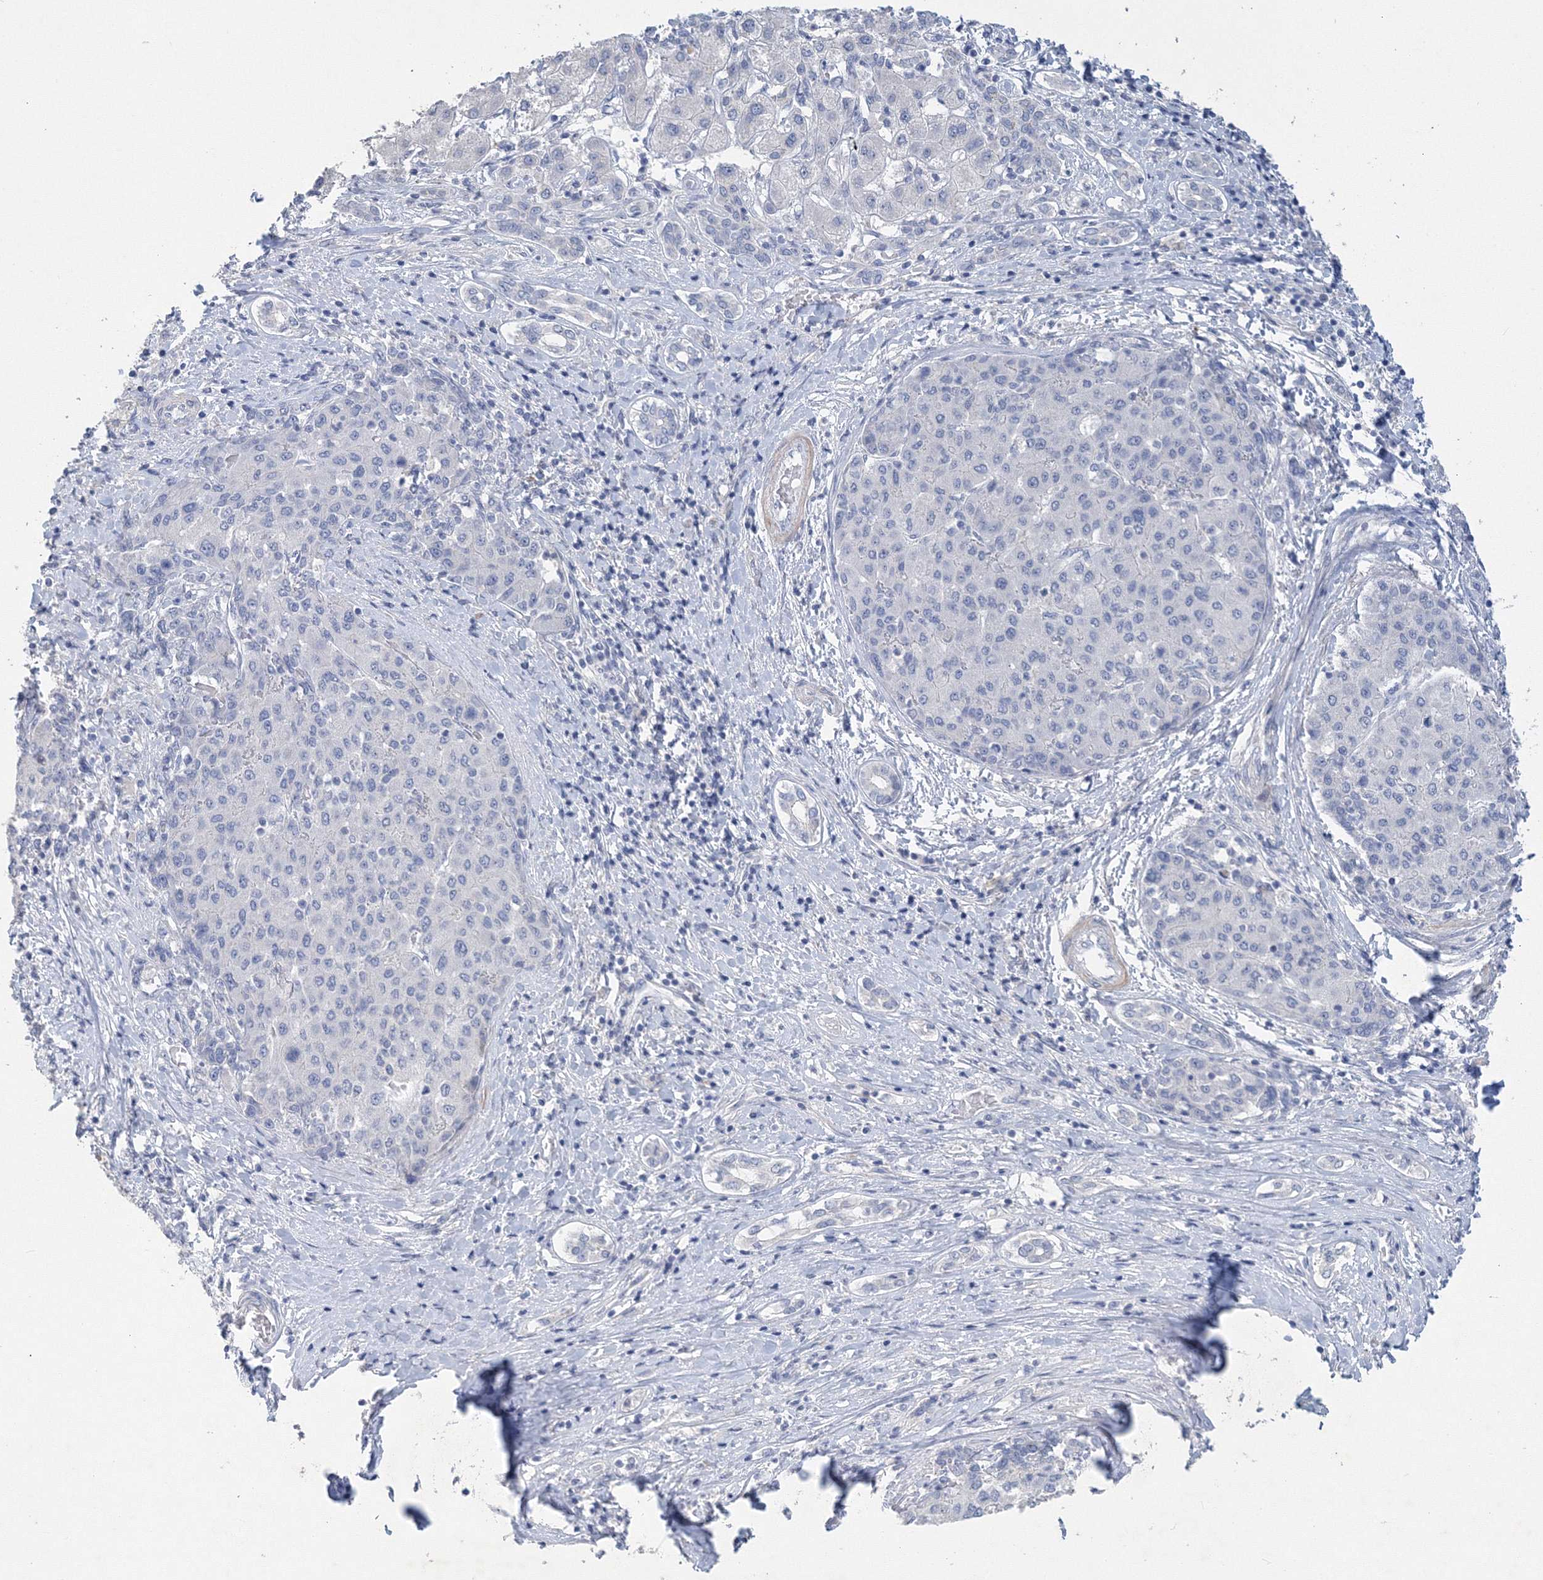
{"staining": {"intensity": "negative", "quantity": "none", "location": "none"}, "tissue": "liver cancer", "cell_type": "Tumor cells", "image_type": "cancer", "snomed": [{"axis": "morphology", "description": "Carcinoma, Hepatocellular, NOS"}, {"axis": "topography", "description": "Liver"}], "caption": "This micrograph is of liver cancer (hepatocellular carcinoma) stained with IHC to label a protein in brown with the nuclei are counter-stained blue. There is no expression in tumor cells.", "gene": "OSBPL6", "patient": {"sex": "male", "age": 65}}